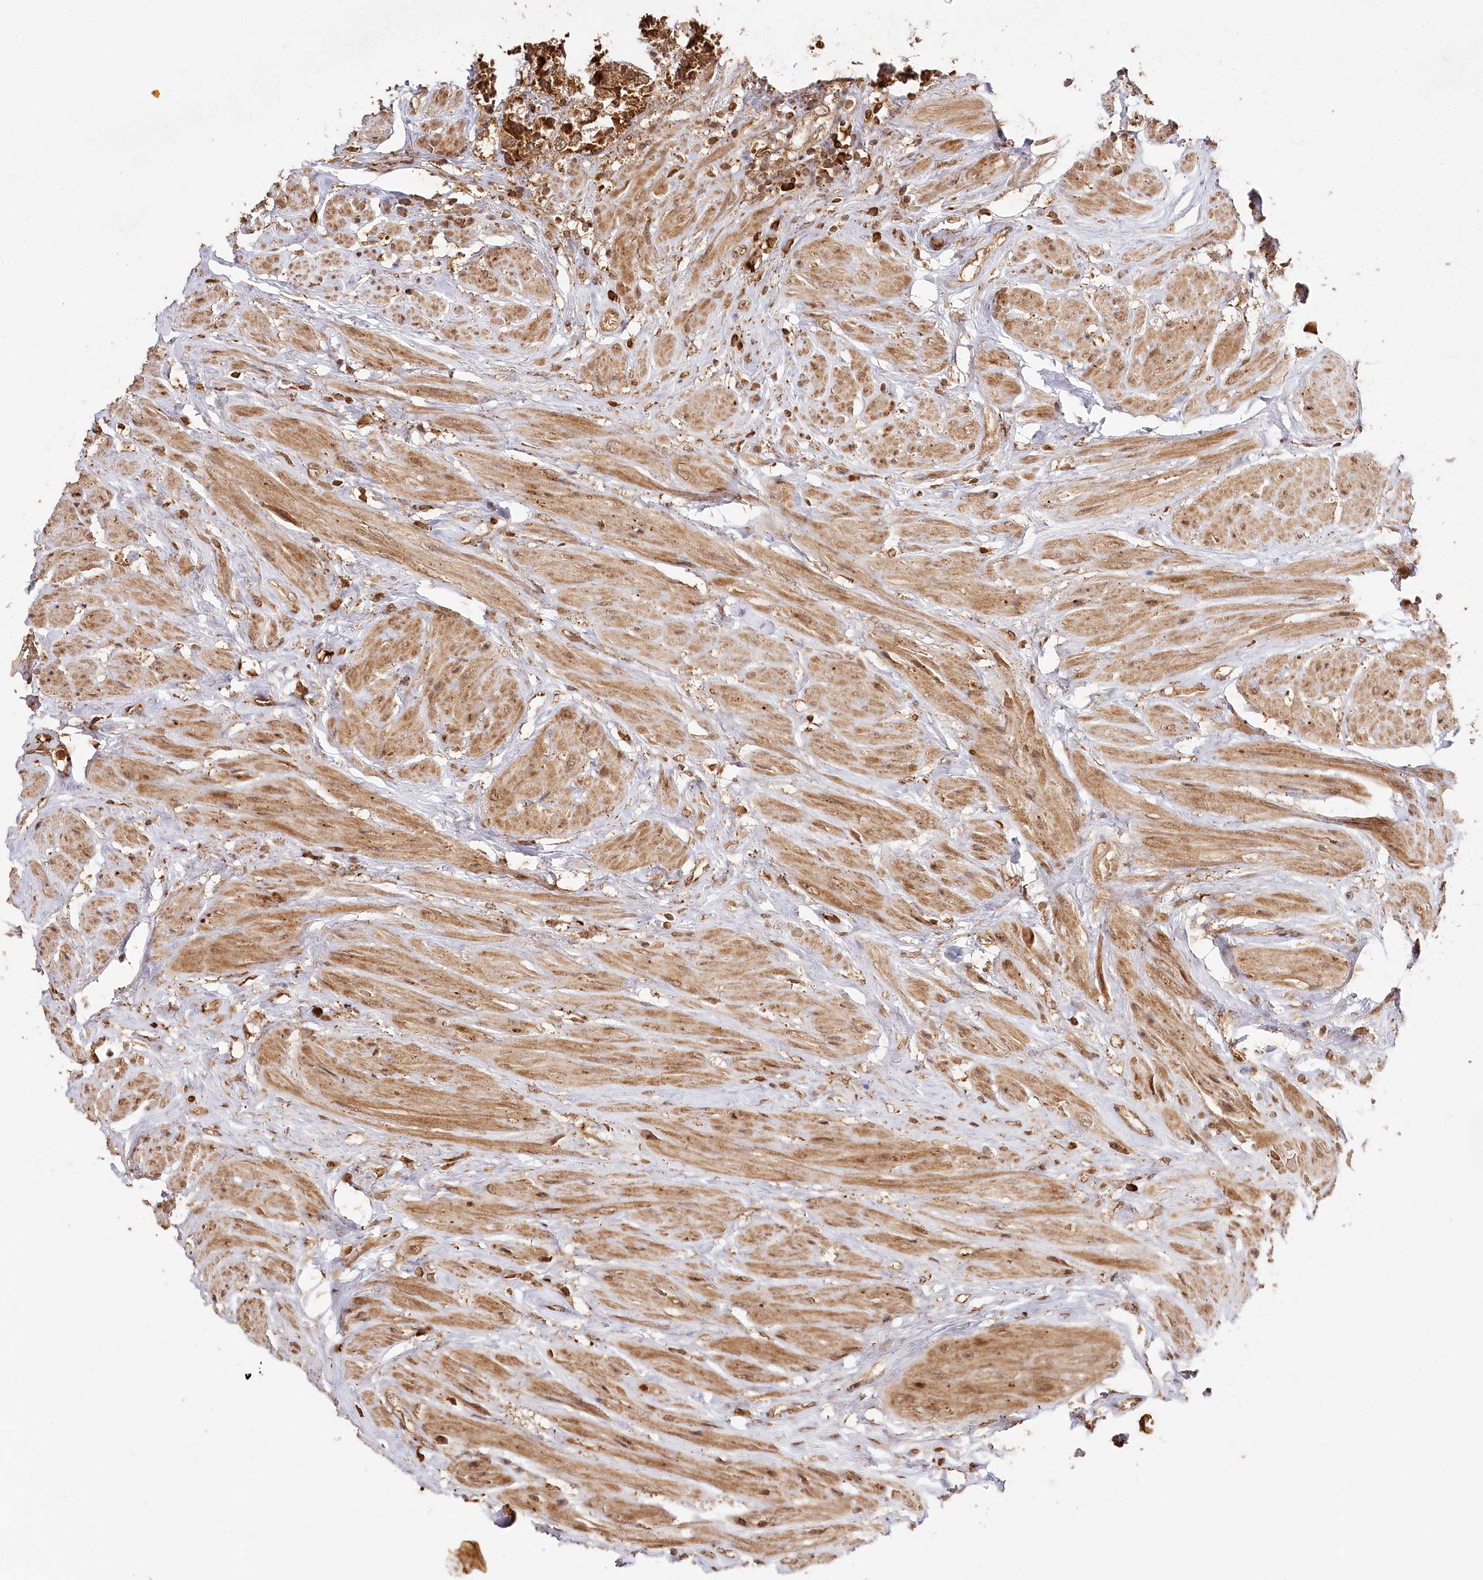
{"staining": {"intensity": "strong", "quantity": ">75%", "location": "cytoplasmic/membranous,nuclear"}, "tissue": "prostate cancer", "cell_type": "Tumor cells", "image_type": "cancer", "snomed": [{"axis": "morphology", "description": "Adenocarcinoma, High grade"}, {"axis": "topography", "description": "Prostate"}], "caption": "Human prostate cancer (high-grade adenocarcinoma) stained with a brown dye exhibits strong cytoplasmic/membranous and nuclear positive positivity in approximately >75% of tumor cells.", "gene": "ULK2", "patient": {"sex": "male", "age": 61}}